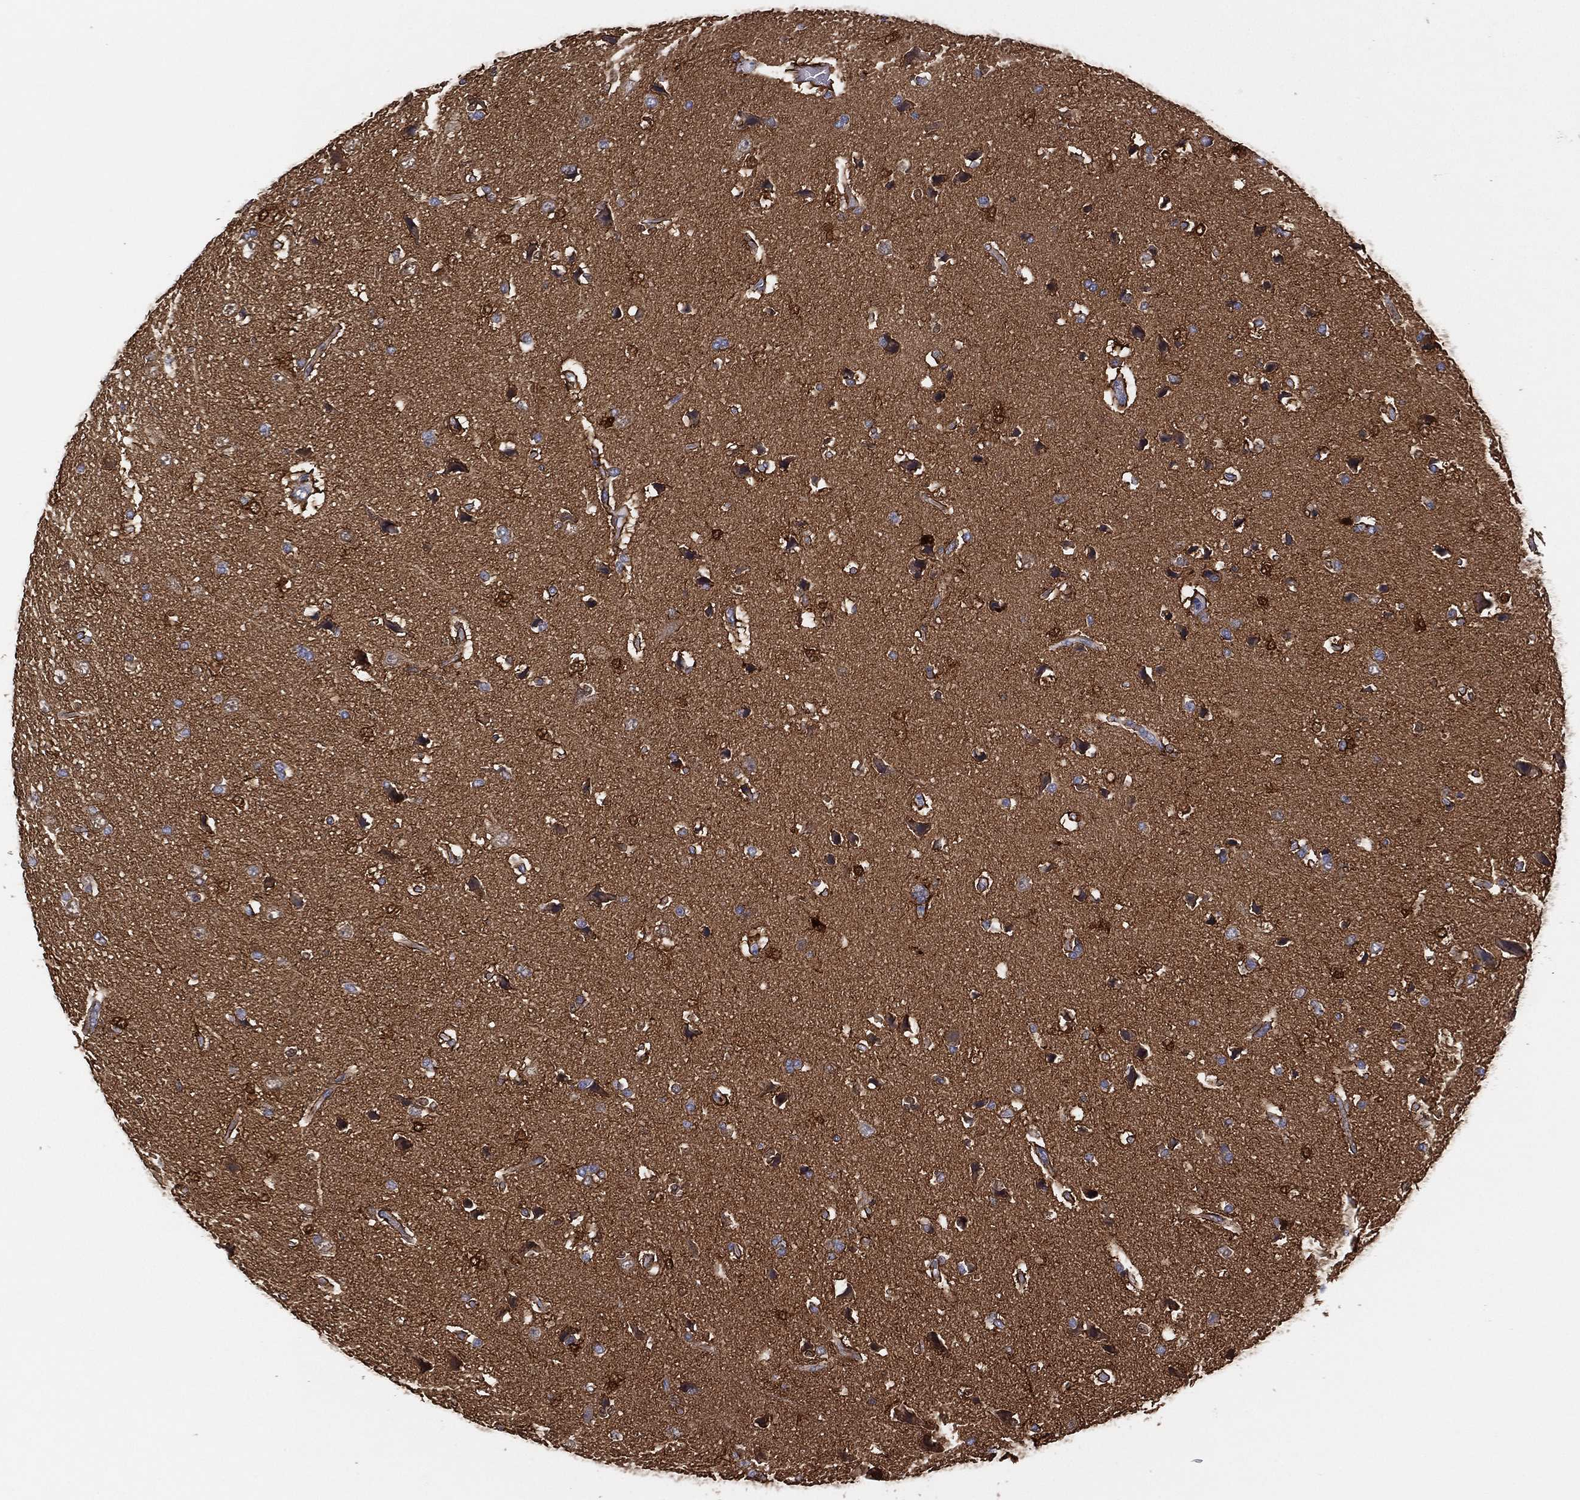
{"staining": {"intensity": "strong", "quantity": "<25%", "location": "cytoplasmic/membranous,nuclear"}, "tissue": "glioma", "cell_type": "Tumor cells", "image_type": "cancer", "snomed": [{"axis": "morphology", "description": "Glioma, malignant, High grade"}, {"axis": "topography", "description": "Brain"}], "caption": "Protein expression analysis of human glioma reveals strong cytoplasmic/membranous and nuclear expression in about <25% of tumor cells.", "gene": "DDAH1", "patient": {"sex": "female", "age": 63}}